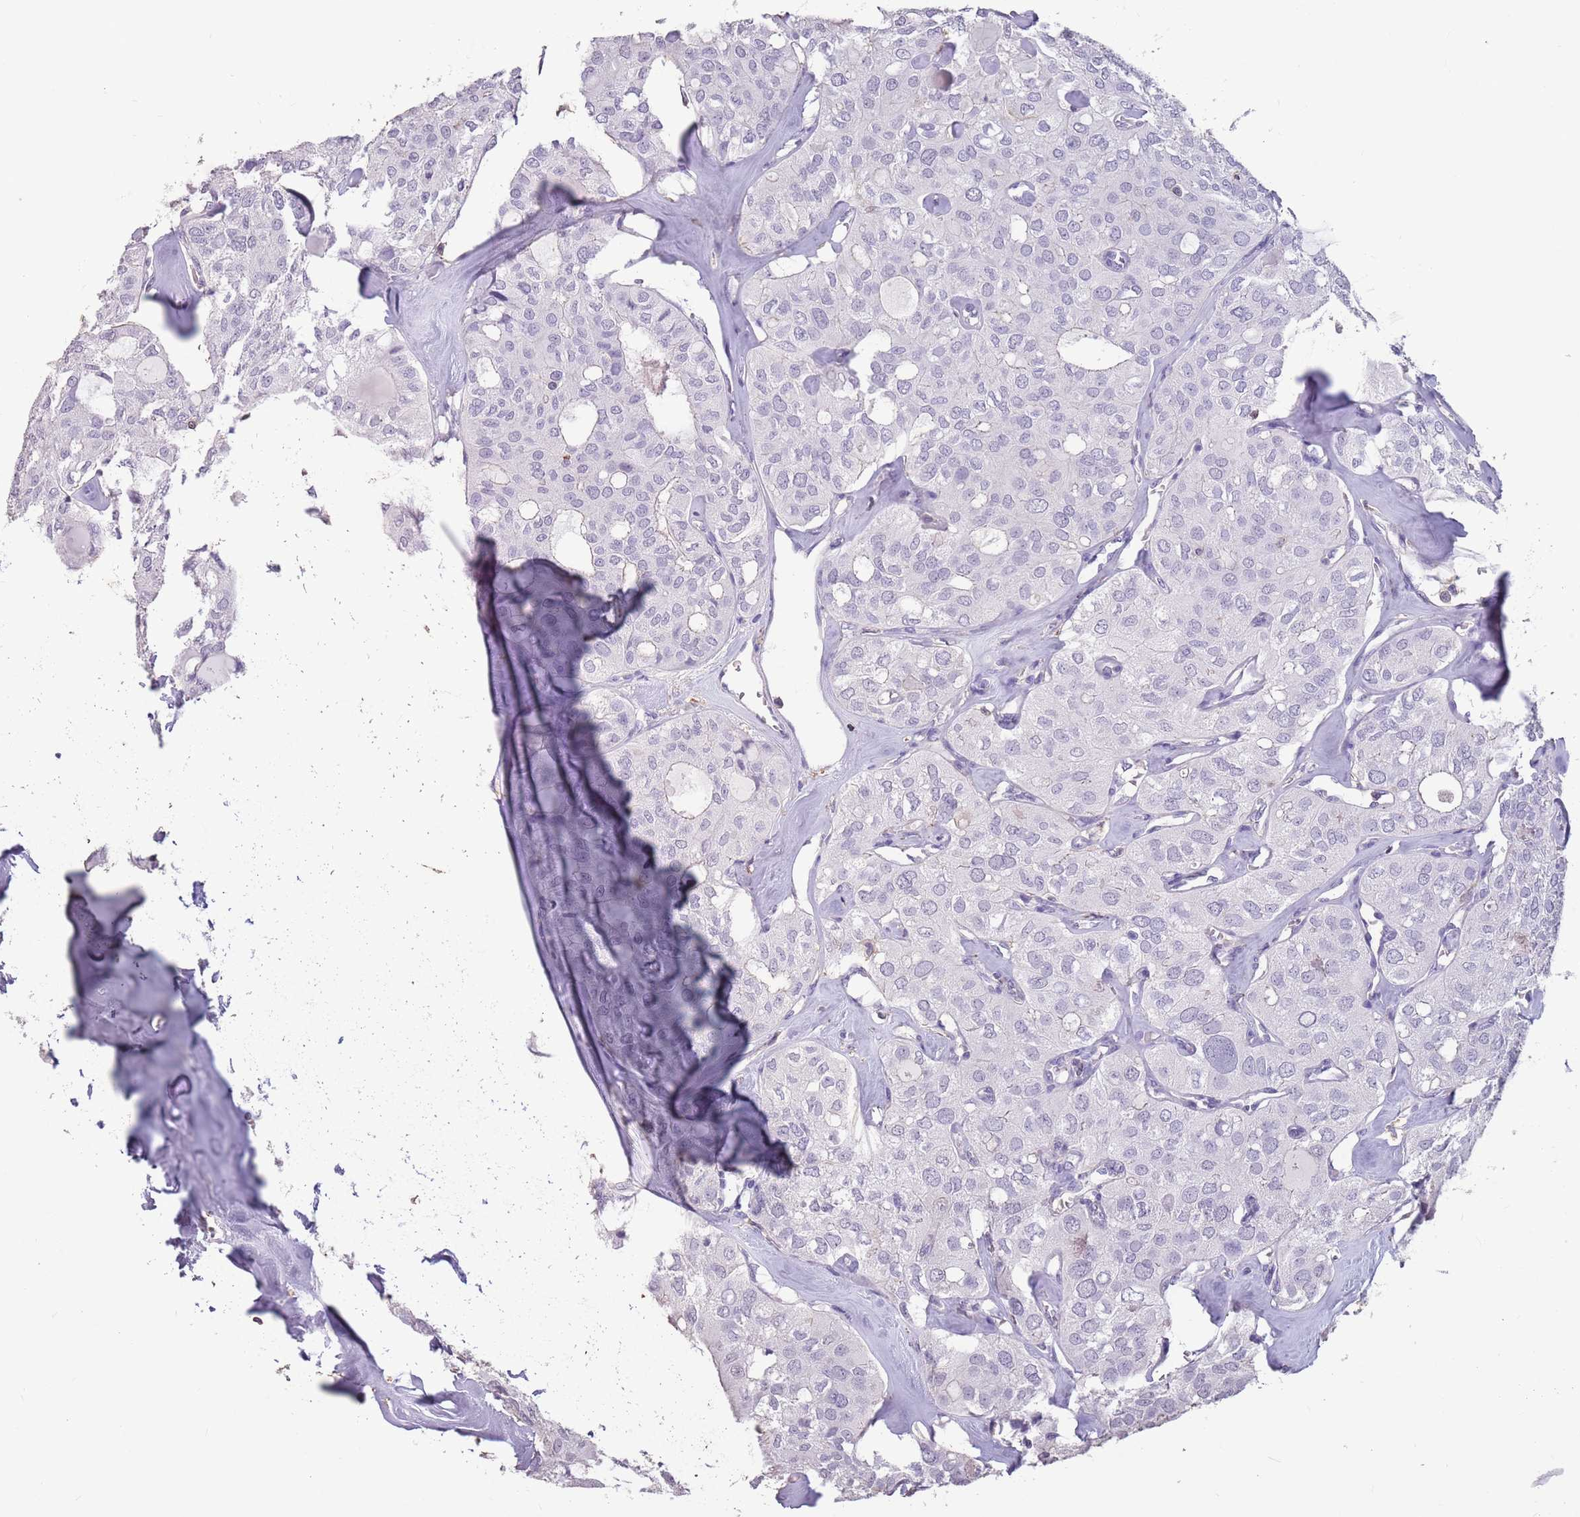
{"staining": {"intensity": "negative", "quantity": "none", "location": "none"}, "tissue": "thyroid cancer", "cell_type": "Tumor cells", "image_type": "cancer", "snomed": [{"axis": "morphology", "description": "Follicular adenoma carcinoma, NOS"}, {"axis": "topography", "description": "Thyroid gland"}], "caption": "A high-resolution photomicrograph shows immunohistochemistry staining of thyroid follicular adenoma carcinoma, which shows no significant positivity in tumor cells.", "gene": "SUN5", "patient": {"sex": "male", "age": 75}}